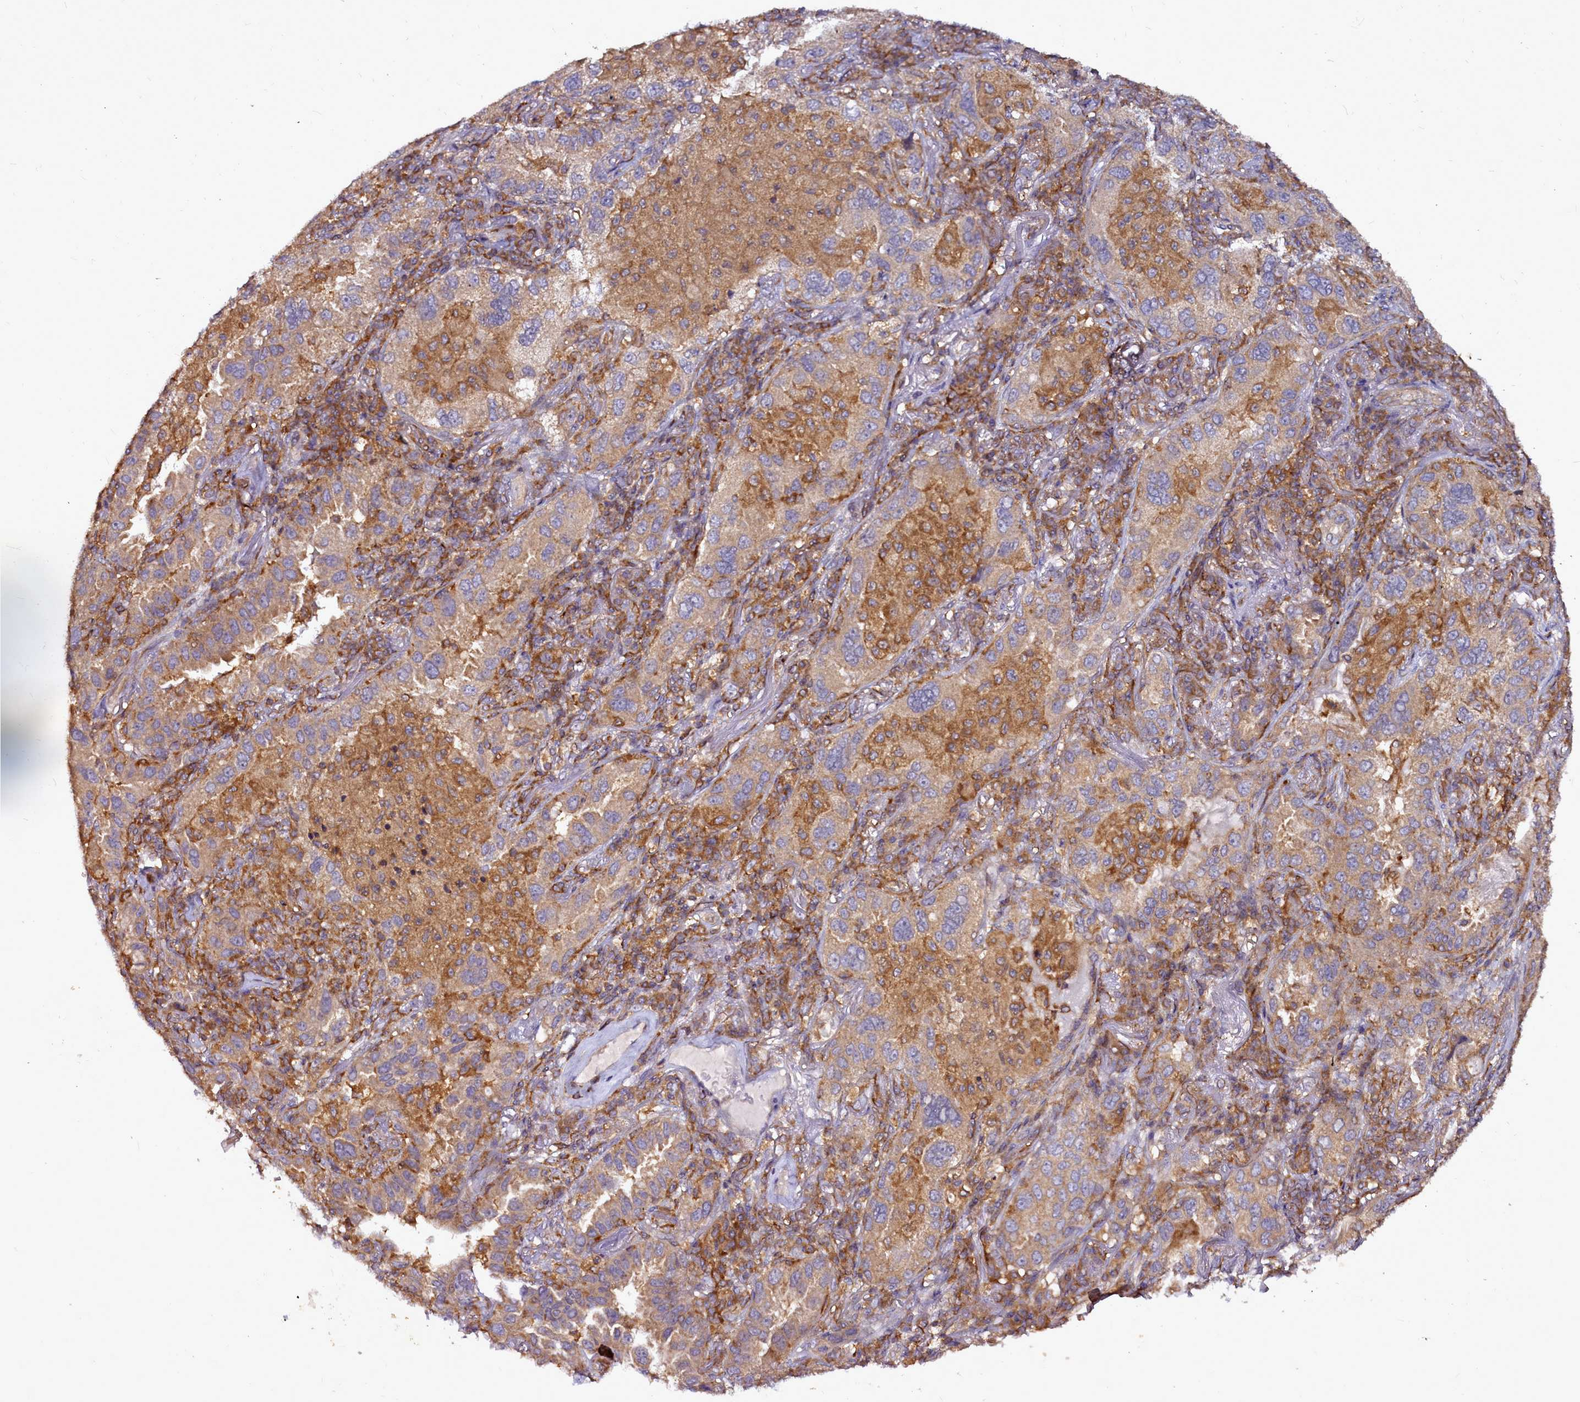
{"staining": {"intensity": "moderate", "quantity": "25%-75%", "location": "cytoplasmic/membranous"}, "tissue": "lung cancer", "cell_type": "Tumor cells", "image_type": "cancer", "snomed": [{"axis": "morphology", "description": "Adenocarcinoma, NOS"}, {"axis": "topography", "description": "Lung"}], "caption": "Lung adenocarcinoma stained for a protein (brown) reveals moderate cytoplasmic/membranous positive positivity in about 25%-75% of tumor cells.", "gene": "NCKAP1L", "patient": {"sex": "female", "age": 69}}